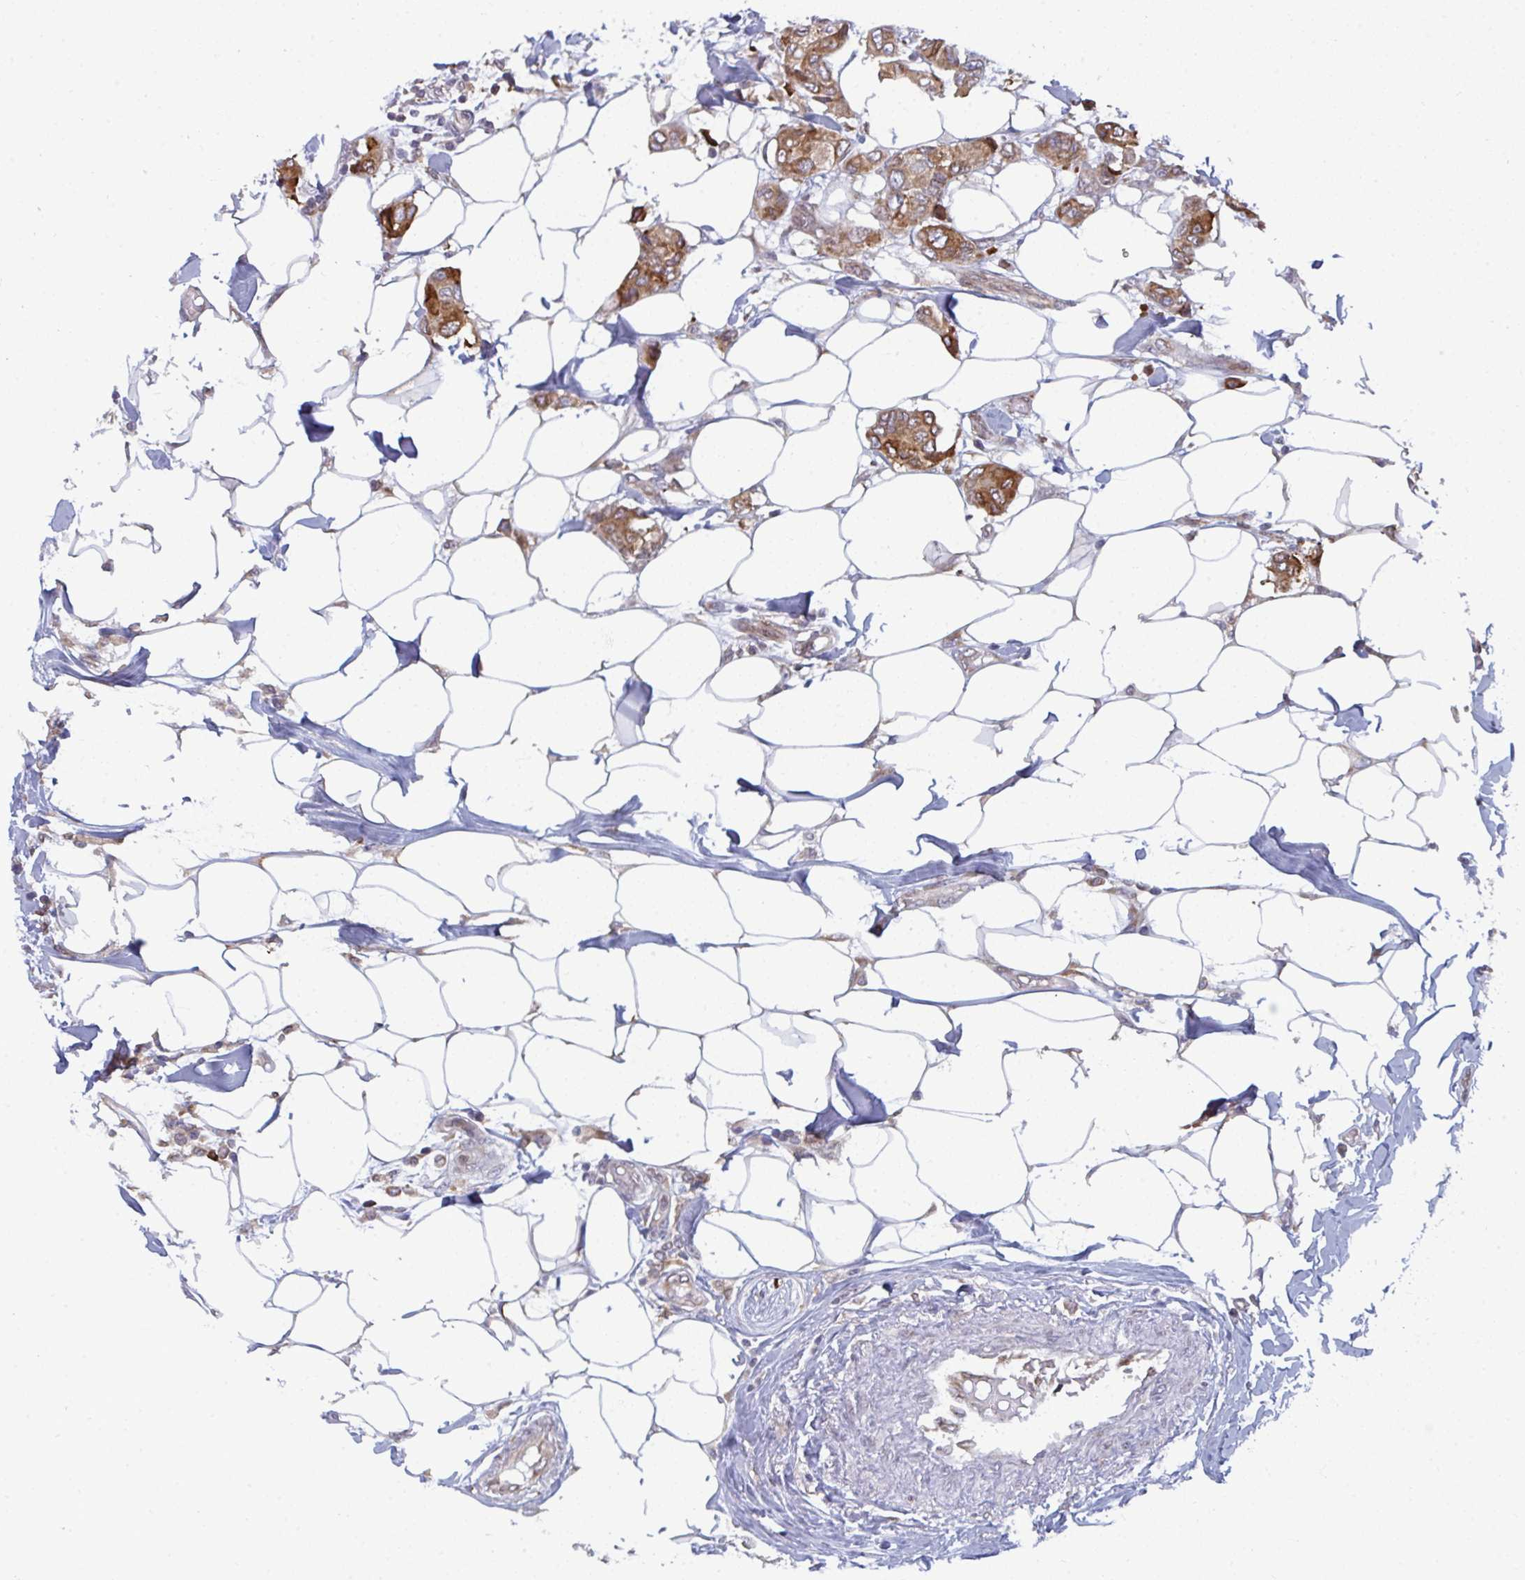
{"staining": {"intensity": "negative", "quantity": "none", "location": "none"}, "tissue": "breast cancer", "cell_type": "Tumor cells", "image_type": "cancer", "snomed": [{"axis": "morphology", "description": "Lobular carcinoma"}, {"axis": "topography", "description": "Breast"}], "caption": "Immunohistochemical staining of human lobular carcinoma (breast) displays no significant staining in tumor cells.", "gene": "LYSMD4", "patient": {"sex": "female", "age": 51}}